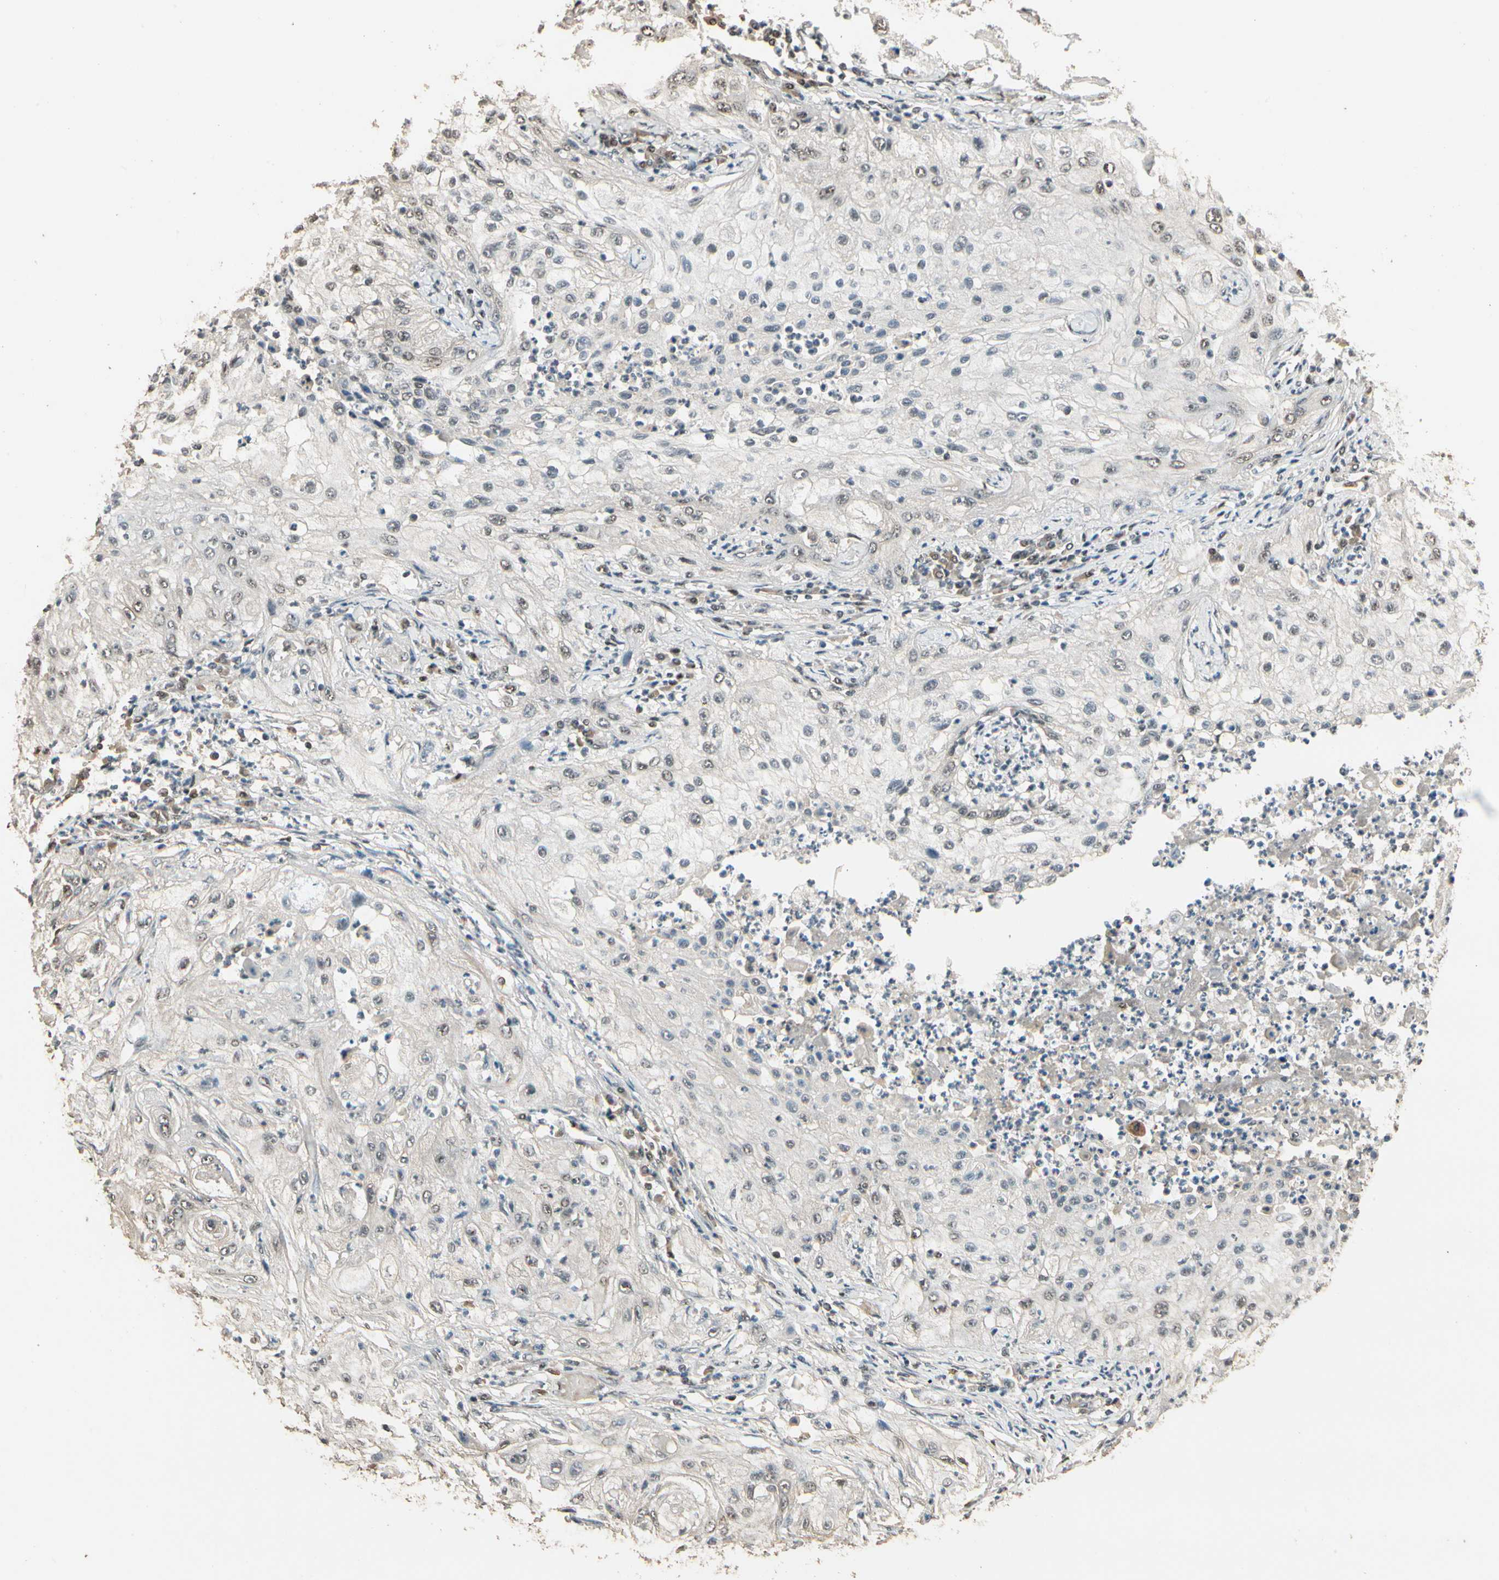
{"staining": {"intensity": "weak", "quantity": "25%-75%", "location": "nuclear"}, "tissue": "lung cancer", "cell_type": "Tumor cells", "image_type": "cancer", "snomed": [{"axis": "morphology", "description": "Inflammation, NOS"}, {"axis": "morphology", "description": "Squamous cell carcinoma, NOS"}, {"axis": "topography", "description": "Lymph node"}, {"axis": "topography", "description": "Soft tissue"}, {"axis": "topography", "description": "Lung"}], "caption": "Immunohistochemical staining of human squamous cell carcinoma (lung) displays low levels of weak nuclear staining in about 25%-75% of tumor cells.", "gene": "RBM25", "patient": {"sex": "male", "age": 66}}